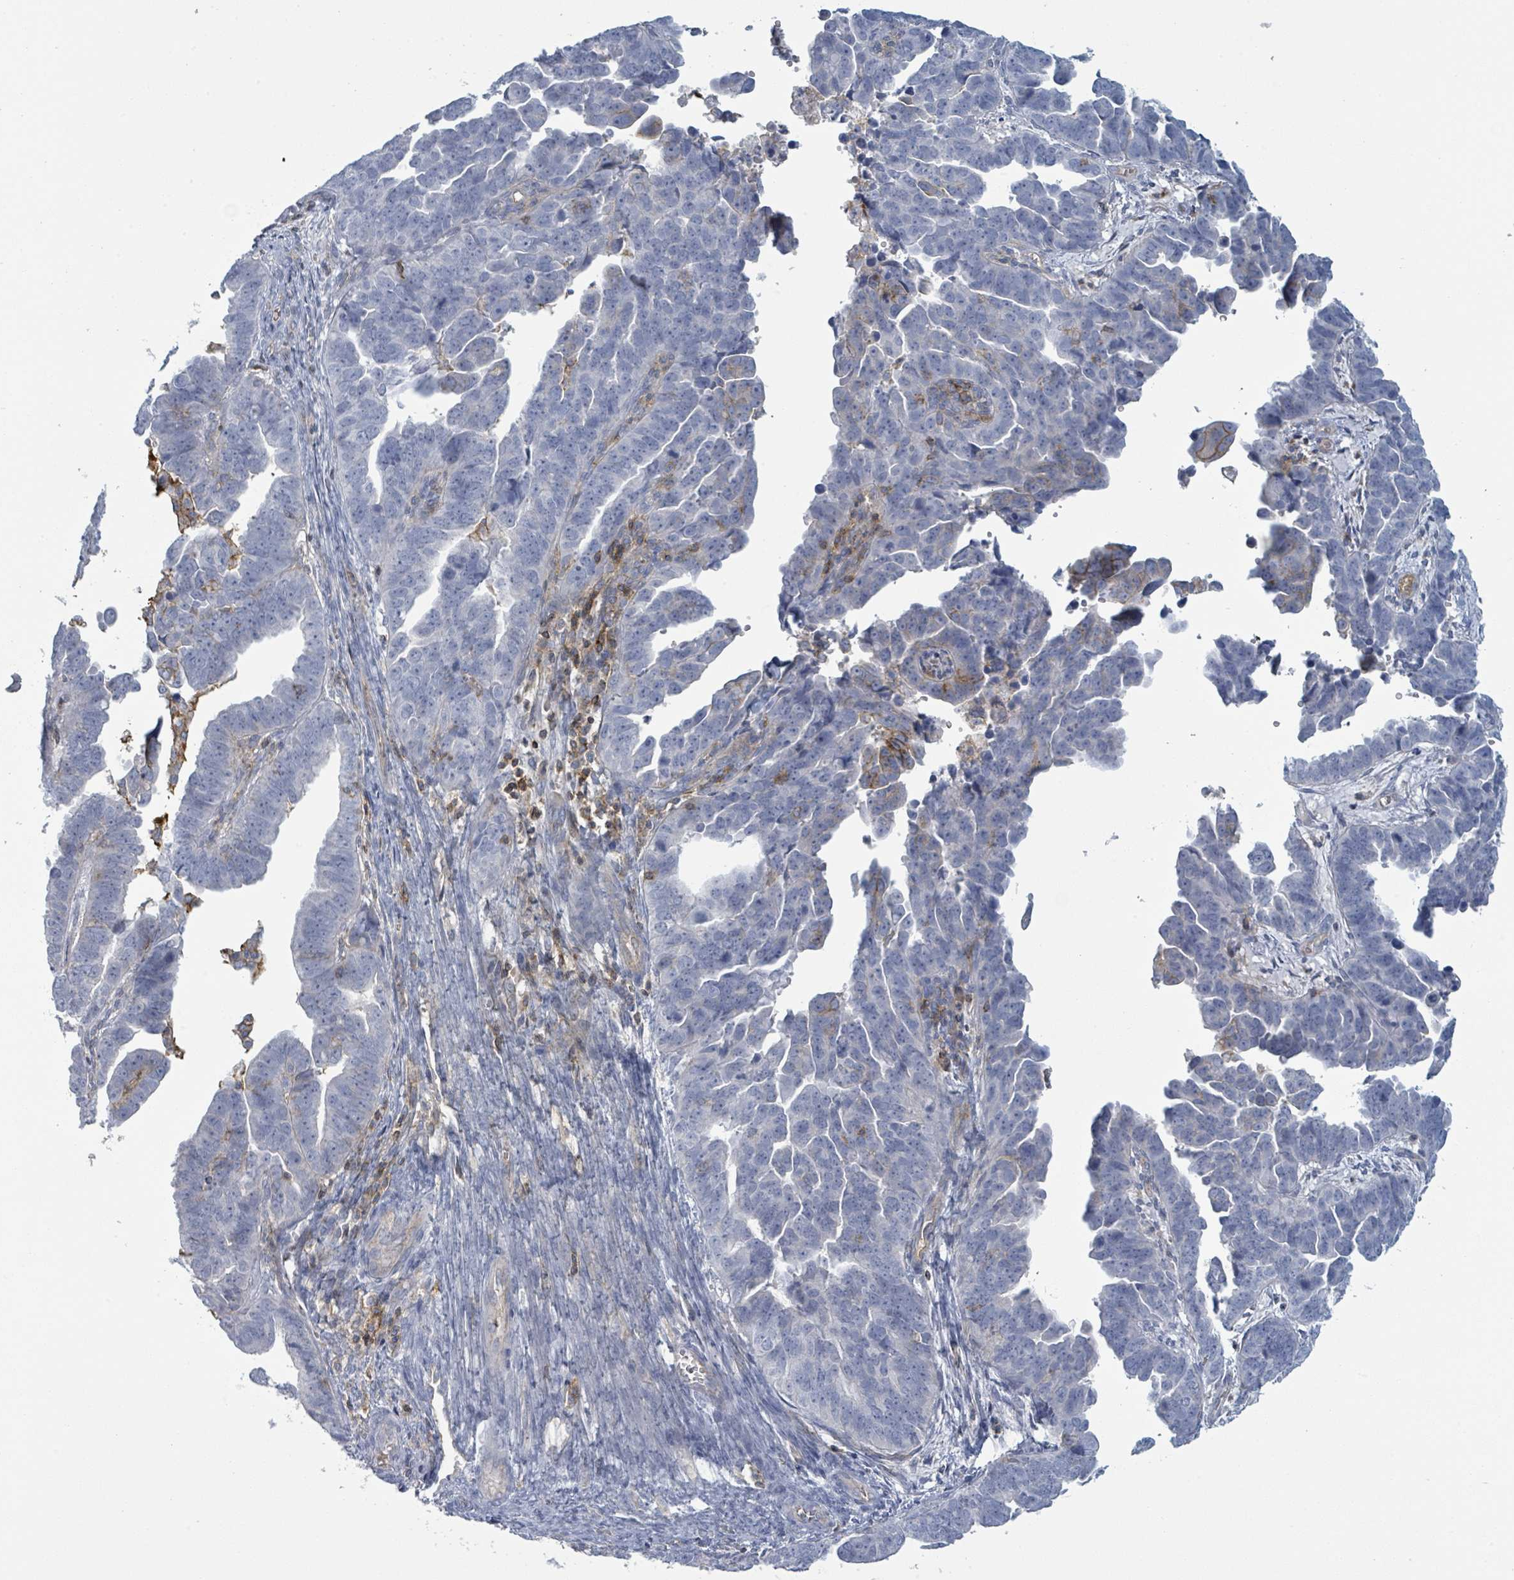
{"staining": {"intensity": "negative", "quantity": "none", "location": "none"}, "tissue": "endometrial cancer", "cell_type": "Tumor cells", "image_type": "cancer", "snomed": [{"axis": "morphology", "description": "Adenocarcinoma, NOS"}, {"axis": "topography", "description": "Endometrium"}], "caption": "Immunohistochemistry (IHC) image of endometrial adenocarcinoma stained for a protein (brown), which reveals no expression in tumor cells. Nuclei are stained in blue.", "gene": "TNFRSF14", "patient": {"sex": "female", "age": 75}}